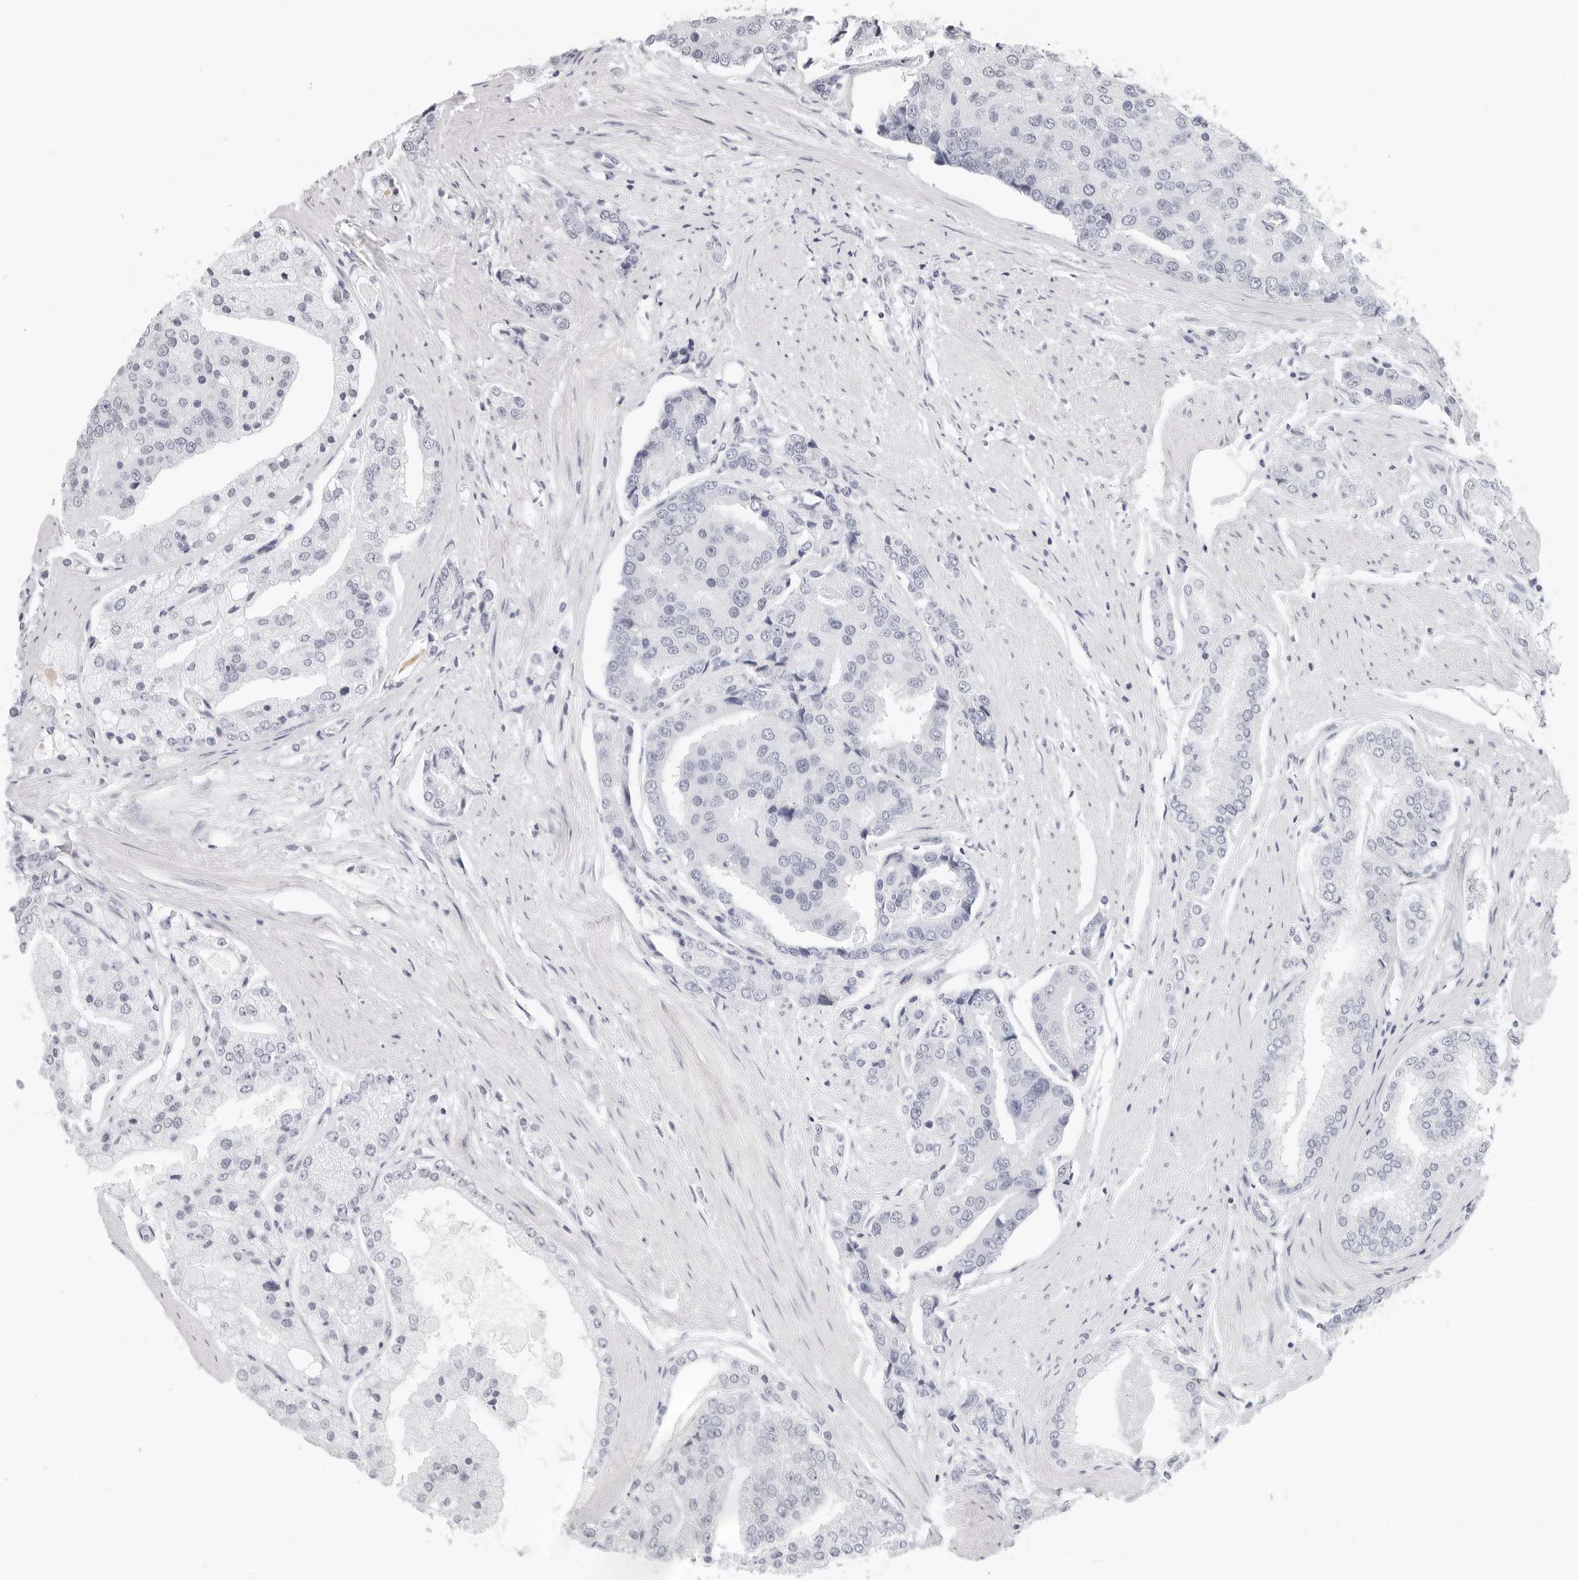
{"staining": {"intensity": "negative", "quantity": "none", "location": "none"}, "tissue": "prostate cancer", "cell_type": "Tumor cells", "image_type": "cancer", "snomed": [{"axis": "morphology", "description": "Adenocarcinoma, High grade"}, {"axis": "topography", "description": "Prostate"}], "caption": "Prostate cancer was stained to show a protein in brown. There is no significant positivity in tumor cells. (Stains: DAB (3,3'-diaminobenzidine) immunohistochemistry (IHC) with hematoxylin counter stain, Microscopy: brightfield microscopy at high magnification).", "gene": "AGMAT", "patient": {"sex": "male", "age": 50}}